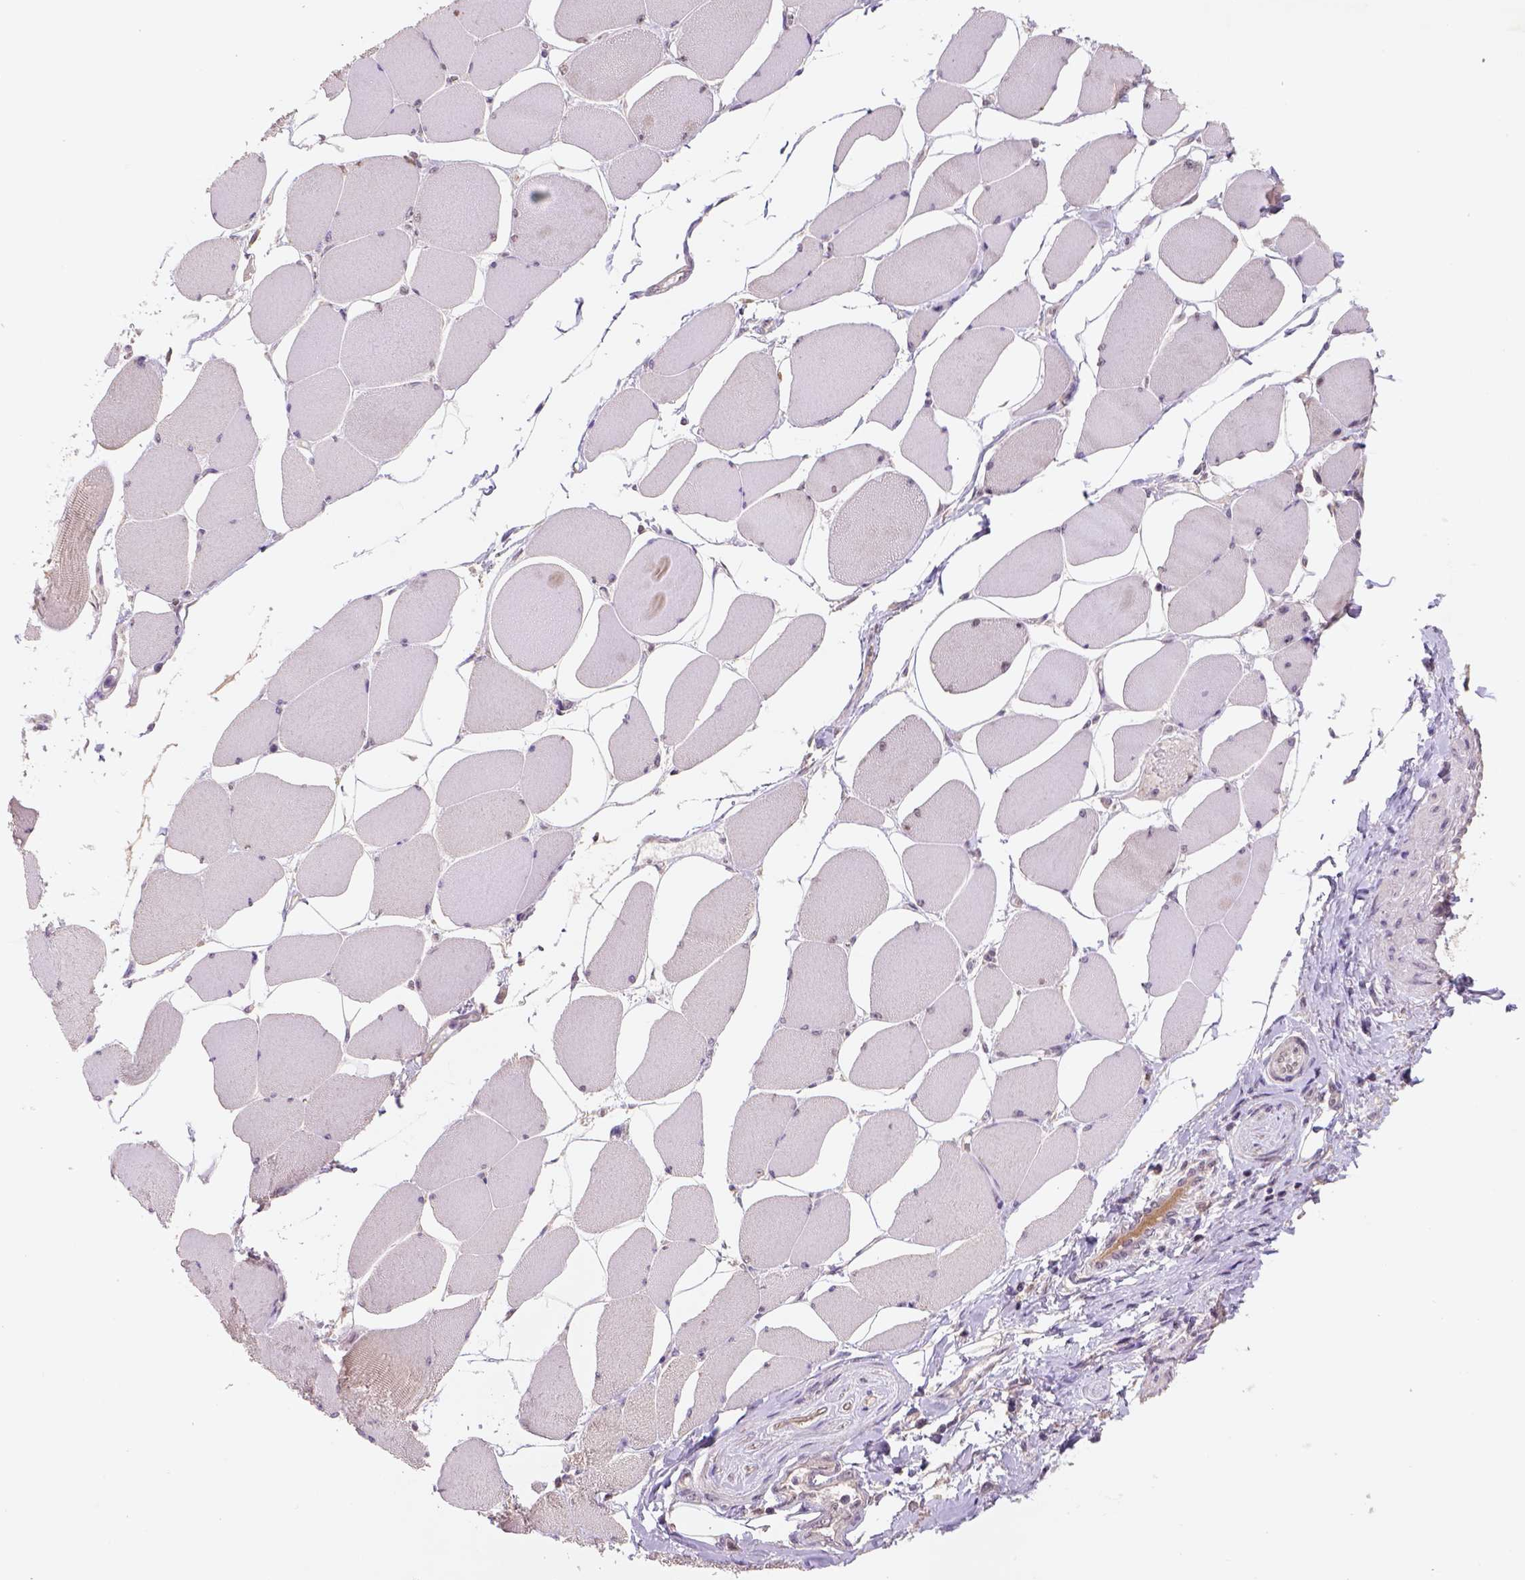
{"staining": {"intensity": "weak", "quantity": "25%-75%", "location": "cytoplasmic/membranous,nuclear"}, "tissue": "skeletal muscle", "cell_type": "Myocytes", "image_type": "normal", "snomed": [{"axis": "morphology", "description": "Normal tissue, NOS"}, {"axis": "topography", "description": "Skeletal muscle"}], "caption": "The image displays staining of unremarkable skeletal muscle, revealing weak cytoplasmic/membranous,nuclear protein staining (brown color) within myocytes. The protein is shown in brown color, while the nuclei are stained blue.", "gene": "SCML4", "patient": {"sex": "female", "age": 75}}